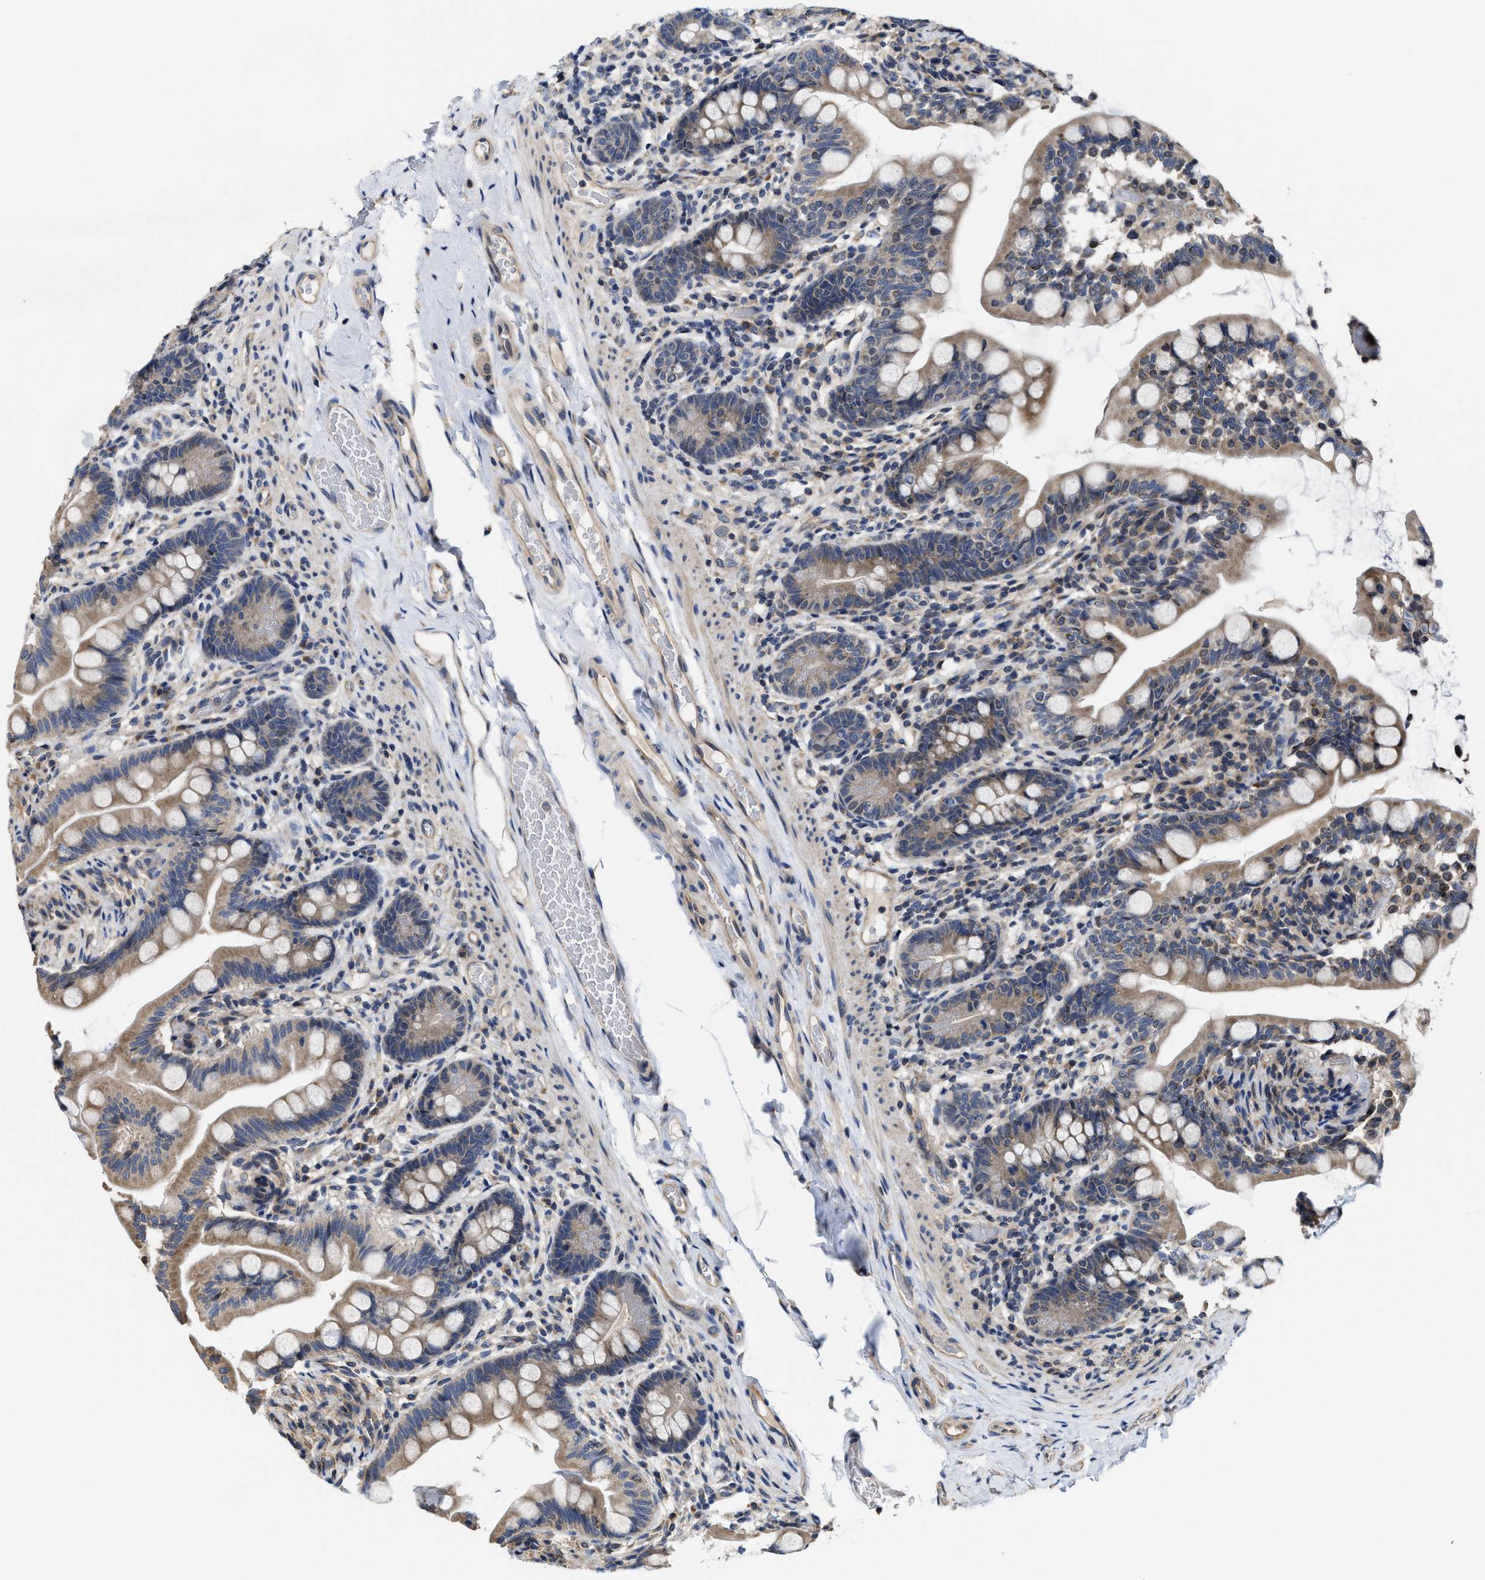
{"staining": {"intensity": "strong", "quantity": "<25%", "location": "cytoplasmic/membranous"}, "tissue": "small intestine", "cell_type": "Glandular cells", "image_type": "normal", "snomed": [{"axis": "morphology", "description": "Normal tissue, NOS"}, {"axis": "topography", "description": "Small intestine"}], "caption": "Immunohistochemistry photomicrograph of benign small intestine: human small intestine stained using IHC reveals medium levels of strong protein expression localized specifically in the cytoplasmic/membranous of glandular cells, appearing as a cytoplasmic/membranous brown color.", "gene": "TRAF6", "patient": {"sex": "female", "age": 56}}